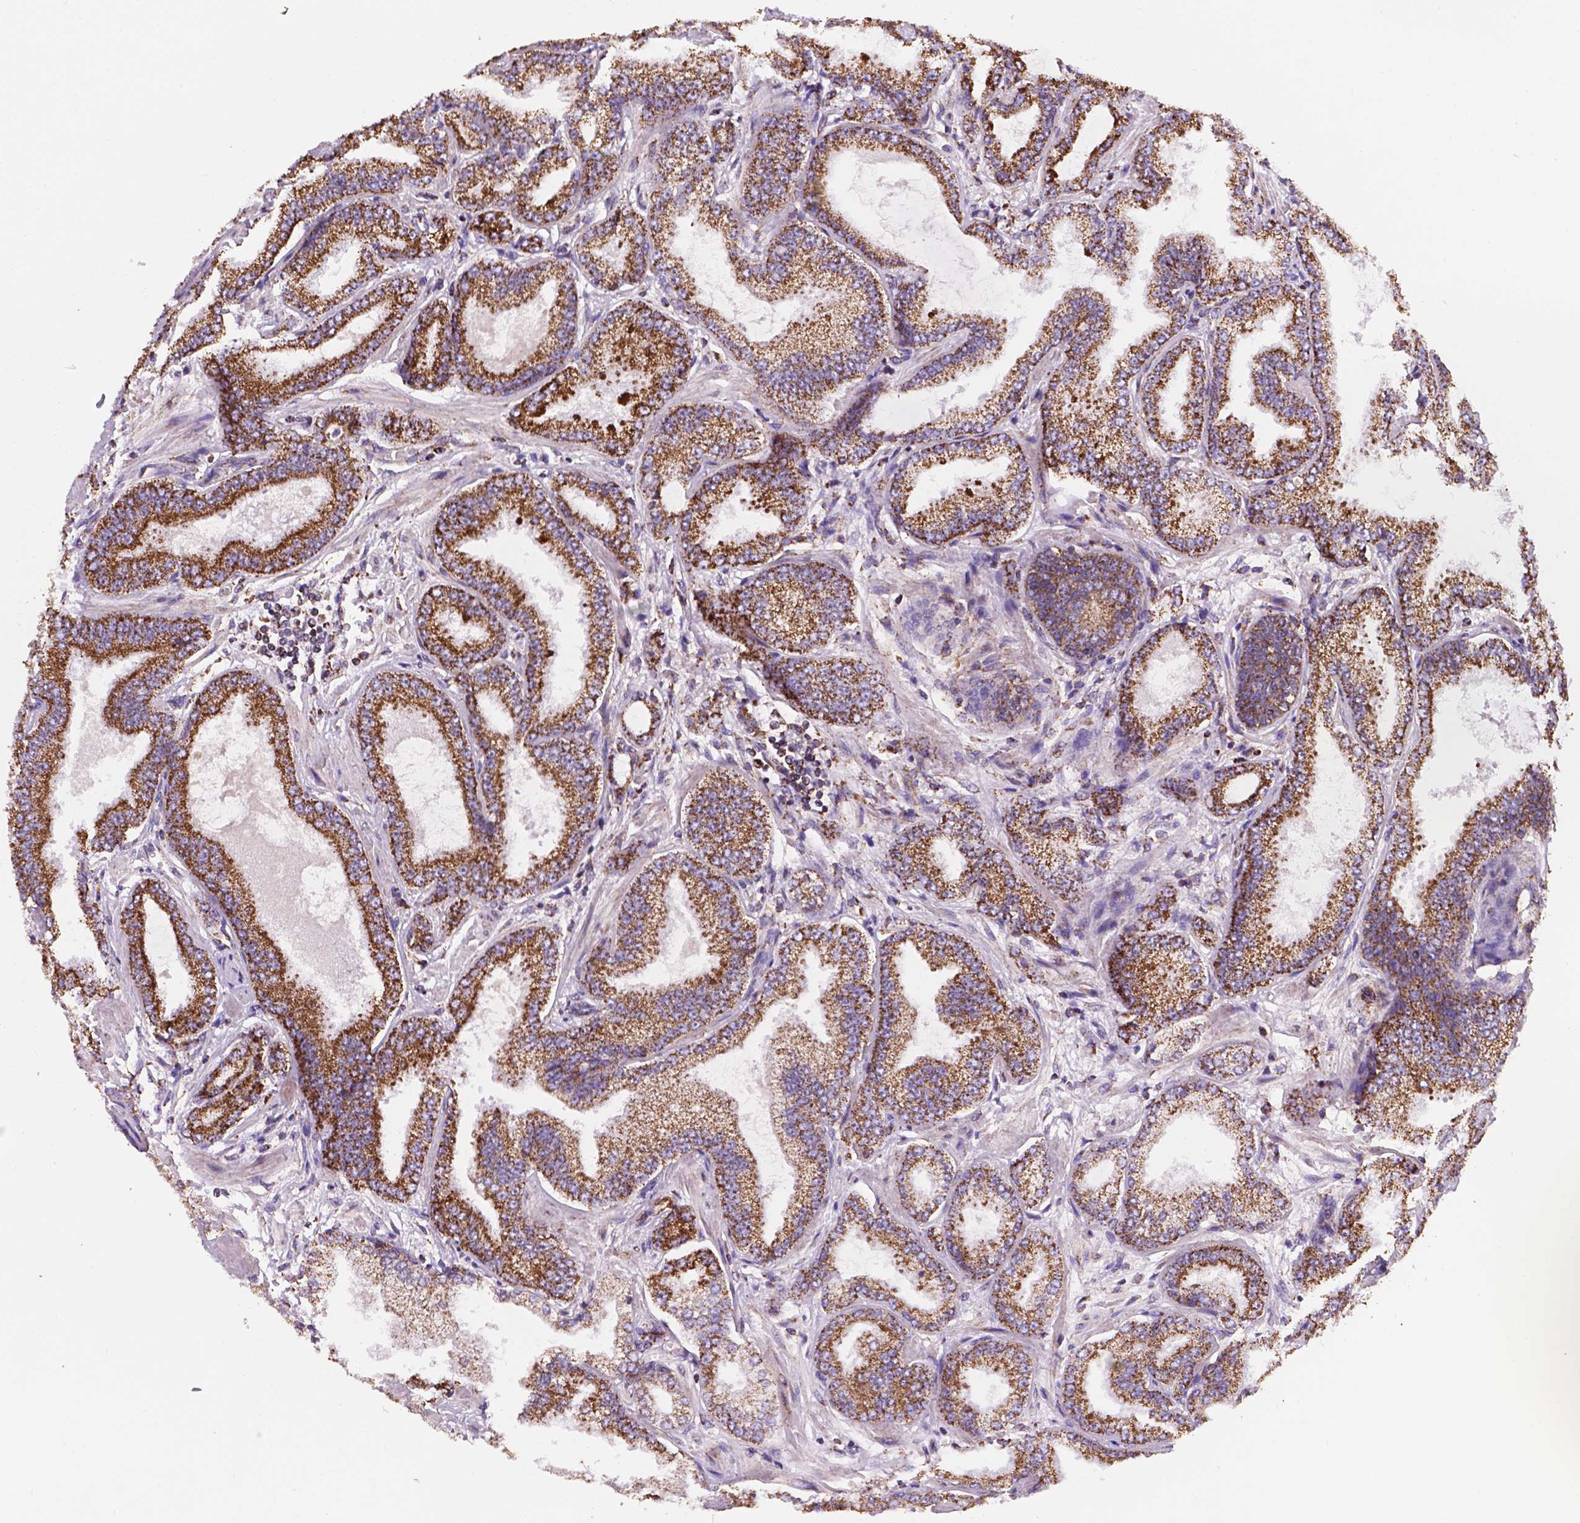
{"staining": {"intensity": "strong", "quantity": ">75%", "location": "cytoplasmic/membranous"}, "tissue": "prostate cancer", "cell_type": "Tumor cells", "image_type": "cancer", "snomed": [{"axis": "morphology", "description": "Adenocarcinoma, Low grade"}, {"axis": "topography", "description": "Prostate"}], "caption": "Immunohistochemistry (IHC) of low-grade adenocarcinoma (prostate) demonstrates high levels of strong cytoplasmic/membranous expression in approximately >75% of tumor cells. The staining was performed using DAB (3,3'-diaminobenzidine), with brown indicating positive protein expression. Nuclei are stained blue with hematoxylin.", "gene": "HSPD1", "patient": {"sex": "male", "age": 55}}